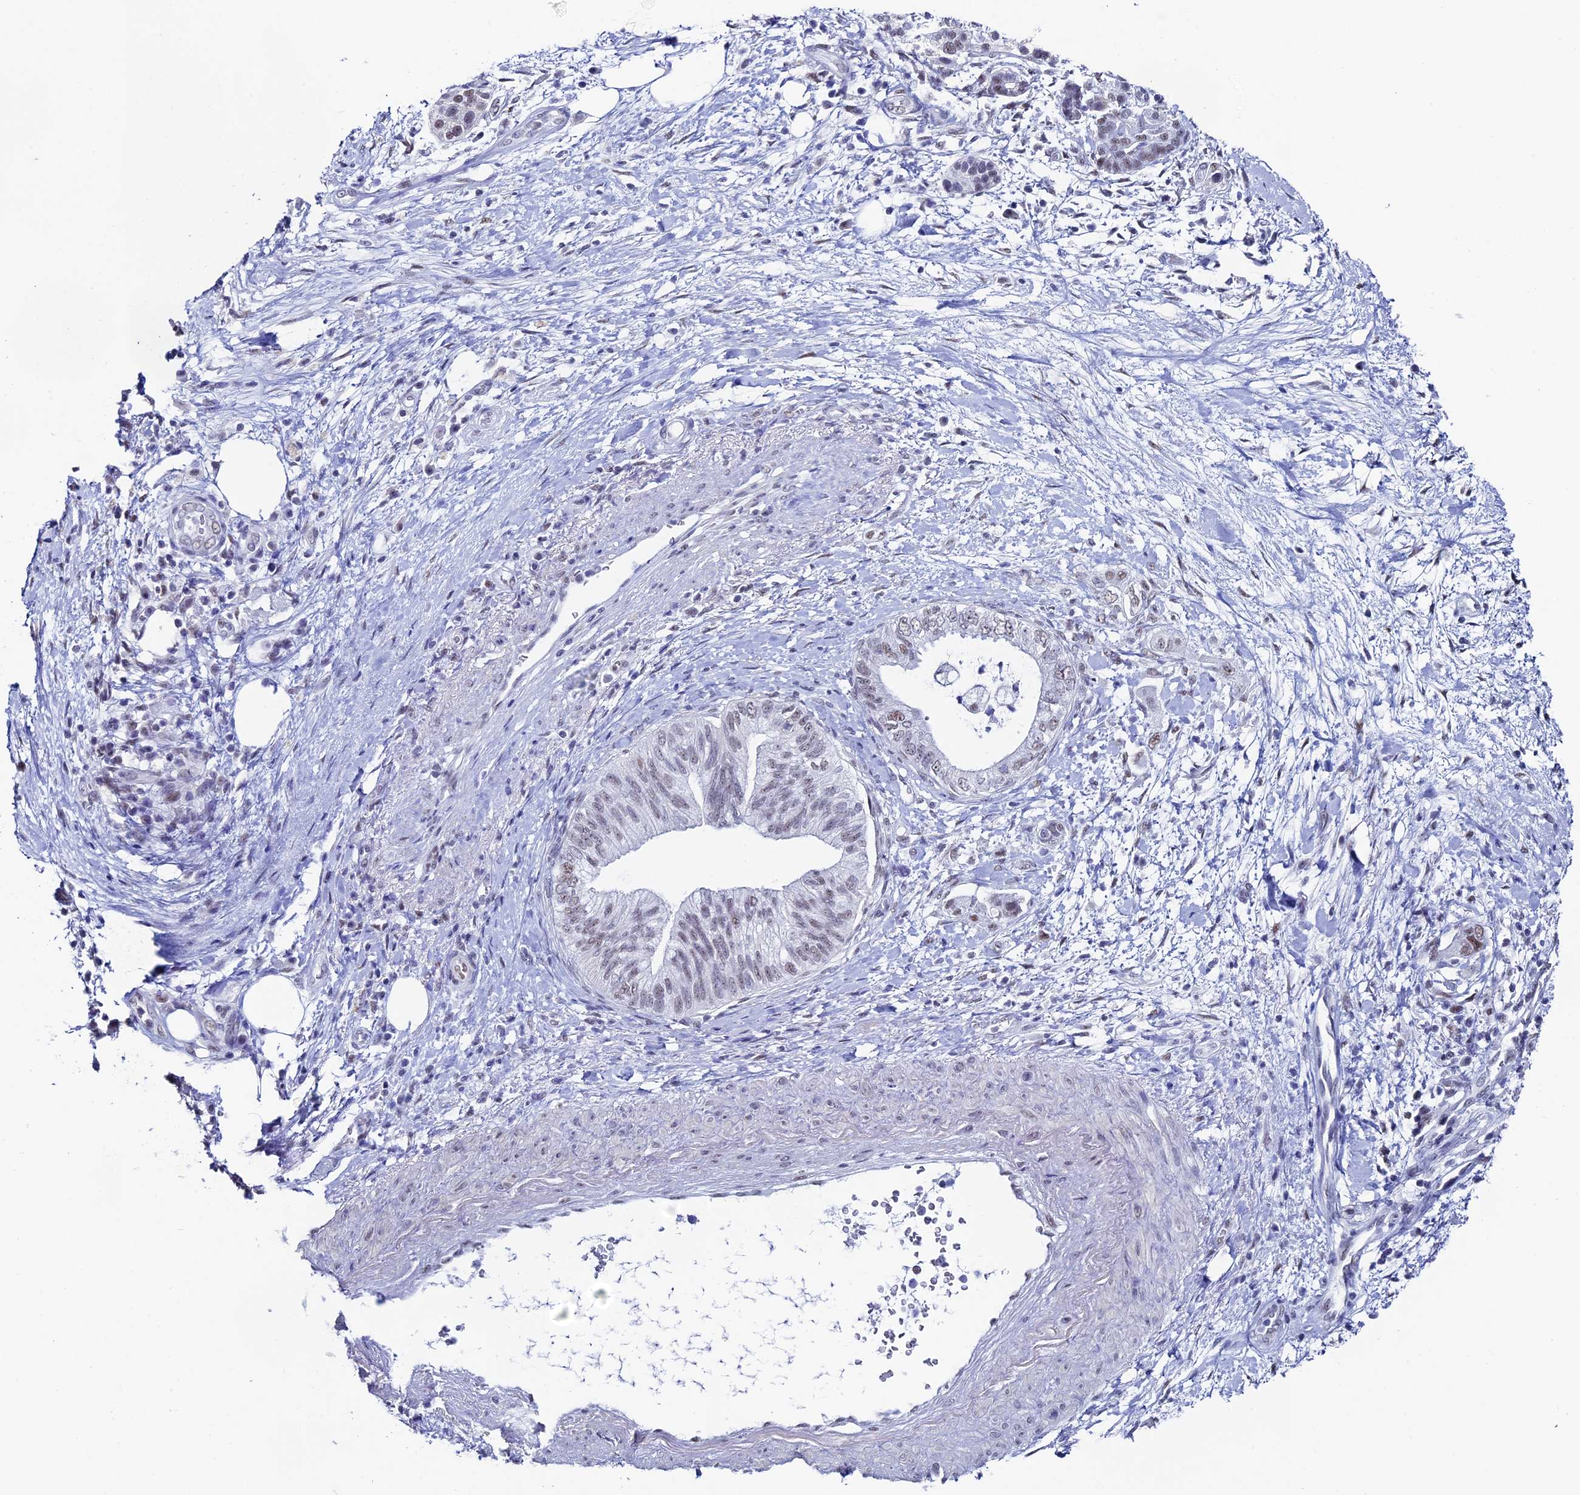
{"staining": {"intensity": "weak", "quantity": "25%-75%", "location": "nuclear"}, "tissue": "pancreatic cancer", "cell_type": "Tumor cells", "image_type": "cancer", "snomed": [{"axis": "morphology", "description": "Adenocarcinoma, NOS"}, {"axis": "topography", "description": "Pancreas"}], "caption": "Pancreatic adenocarcinoma tissue displays weak nuclear positivity in approximately 25%-75% of tumor cells", "gene": "CD2BP2", "patient": {"sex": "female", "age": 73}}